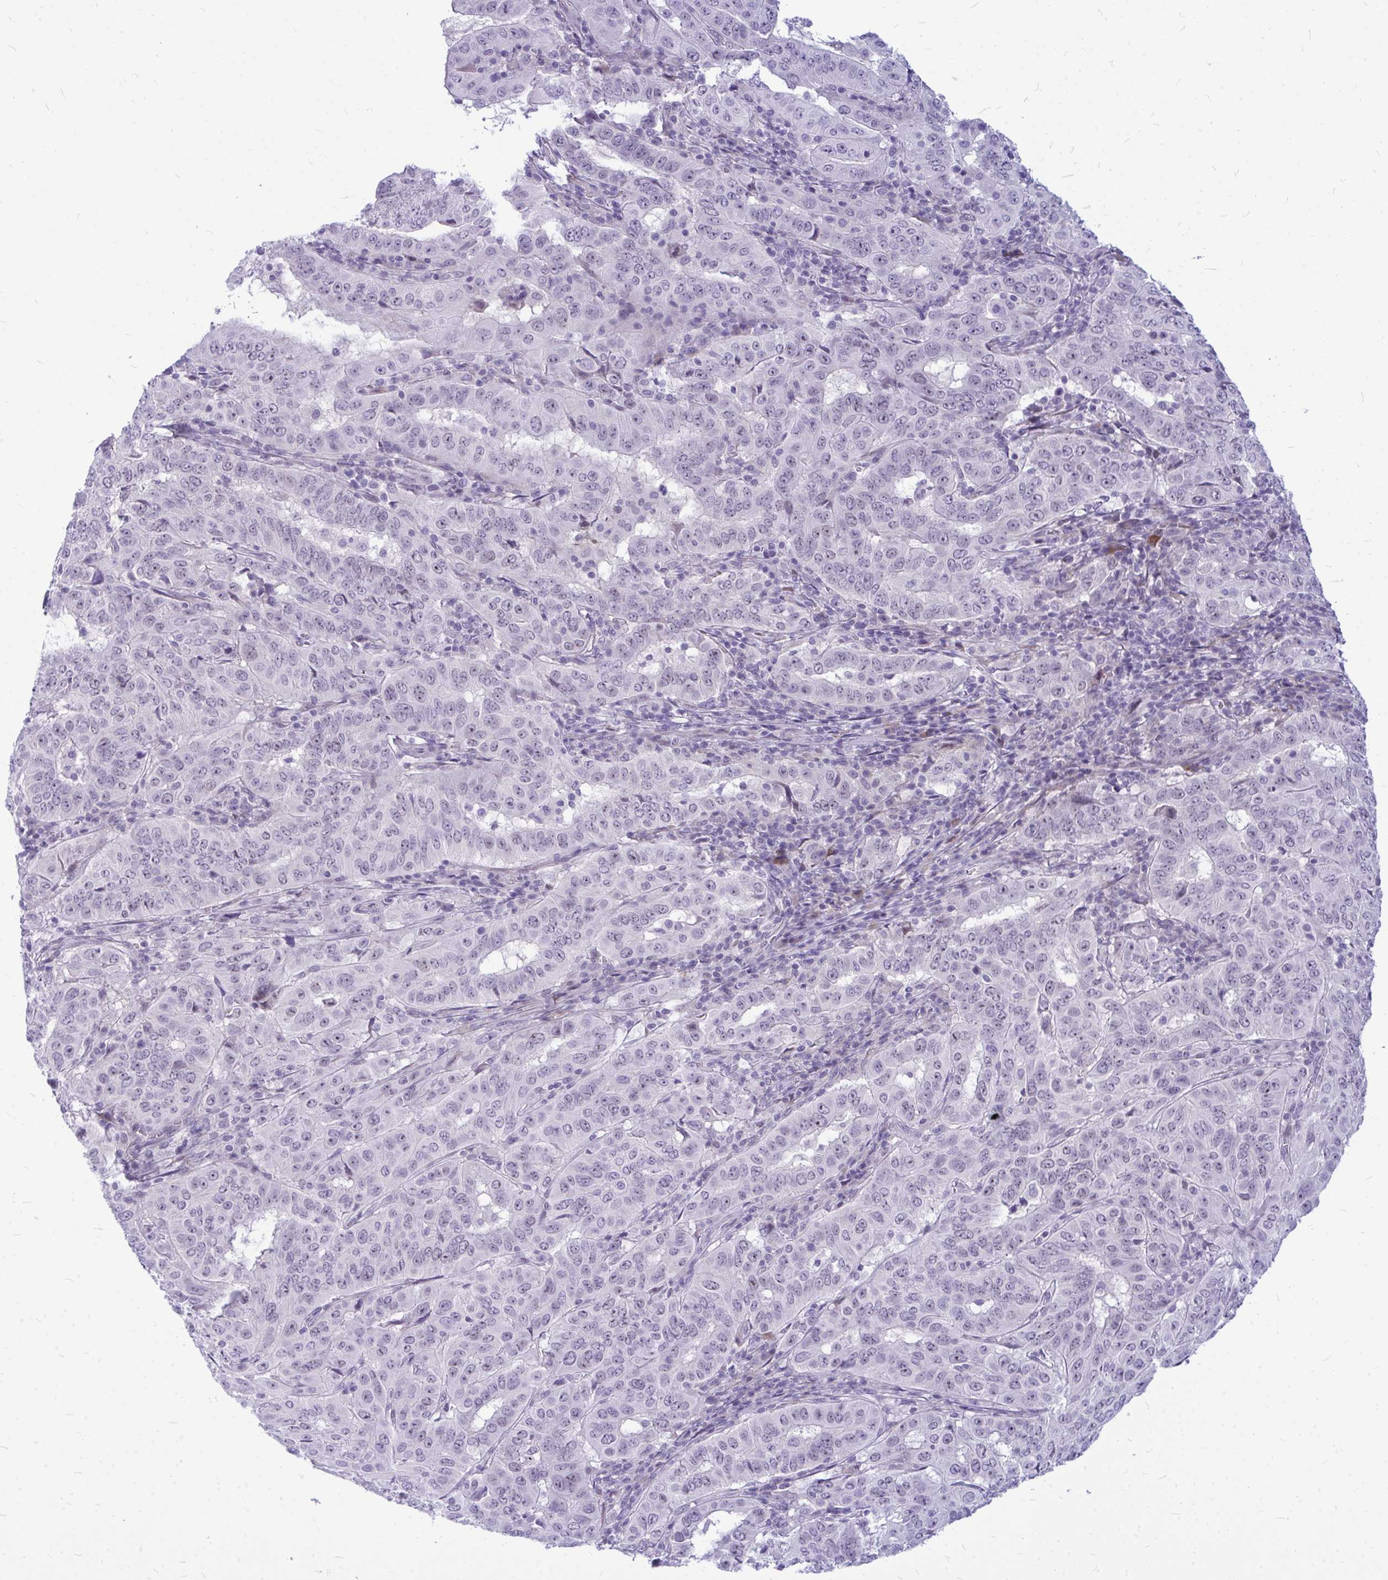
{"staining": {"intensity": "negative", "quantity": "none", "location": "none"}, "tissue": "pancreatic cancer", "cell_type": "Tumor cells", "image_type": "cancer", "snomed": [{"axis": "morphology", "description": "Adenocarcinoma, NOS"}, {"axis": "topography", "description": "Pancreas"}], "caption": "Immunohistochemistry (IHC) histopathology image of human pancreatic adenocarcinoma stained for a protein (brown), which reveals no staining in tumor cells.", "gene": "ZSCAN25", "patient": {"sex": "male", "age": 63}}